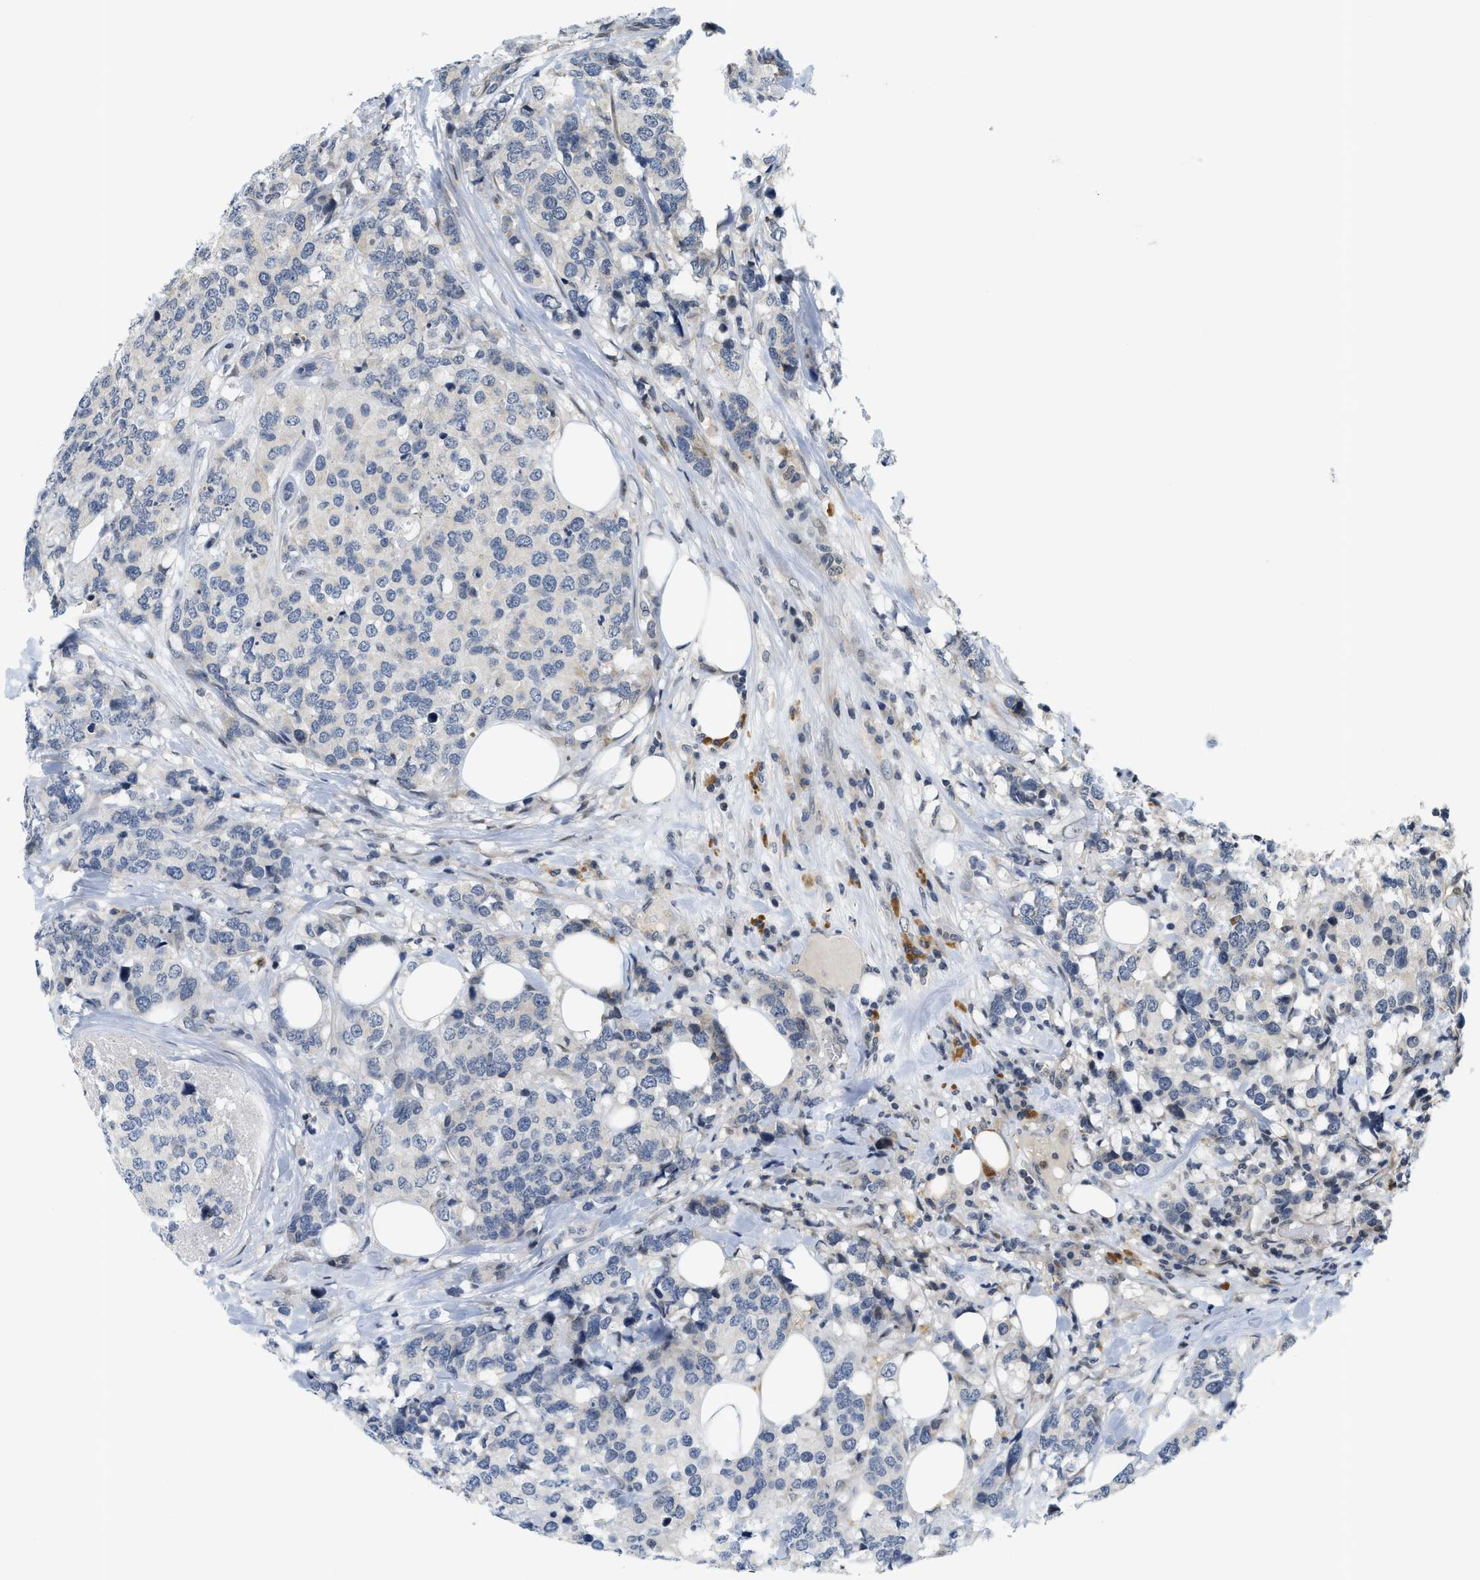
{"staining": {"intensity": "negative", "quantity": "none", "location": "none"}, "tissue": "breast cancer", "cell_type": "Tumor cells", "image_type": "cancer", "snomed": [{"axis": "morphology", "description": "Lobular carcinoma"}, {"axis": "topography", "description": "Breast"}], "caption": "Tumor cells are negative for brown protein staining in lobular carcinoma (breast).", "gene": "KMT2A", "patient": {"sex": "female", "age": 59}}